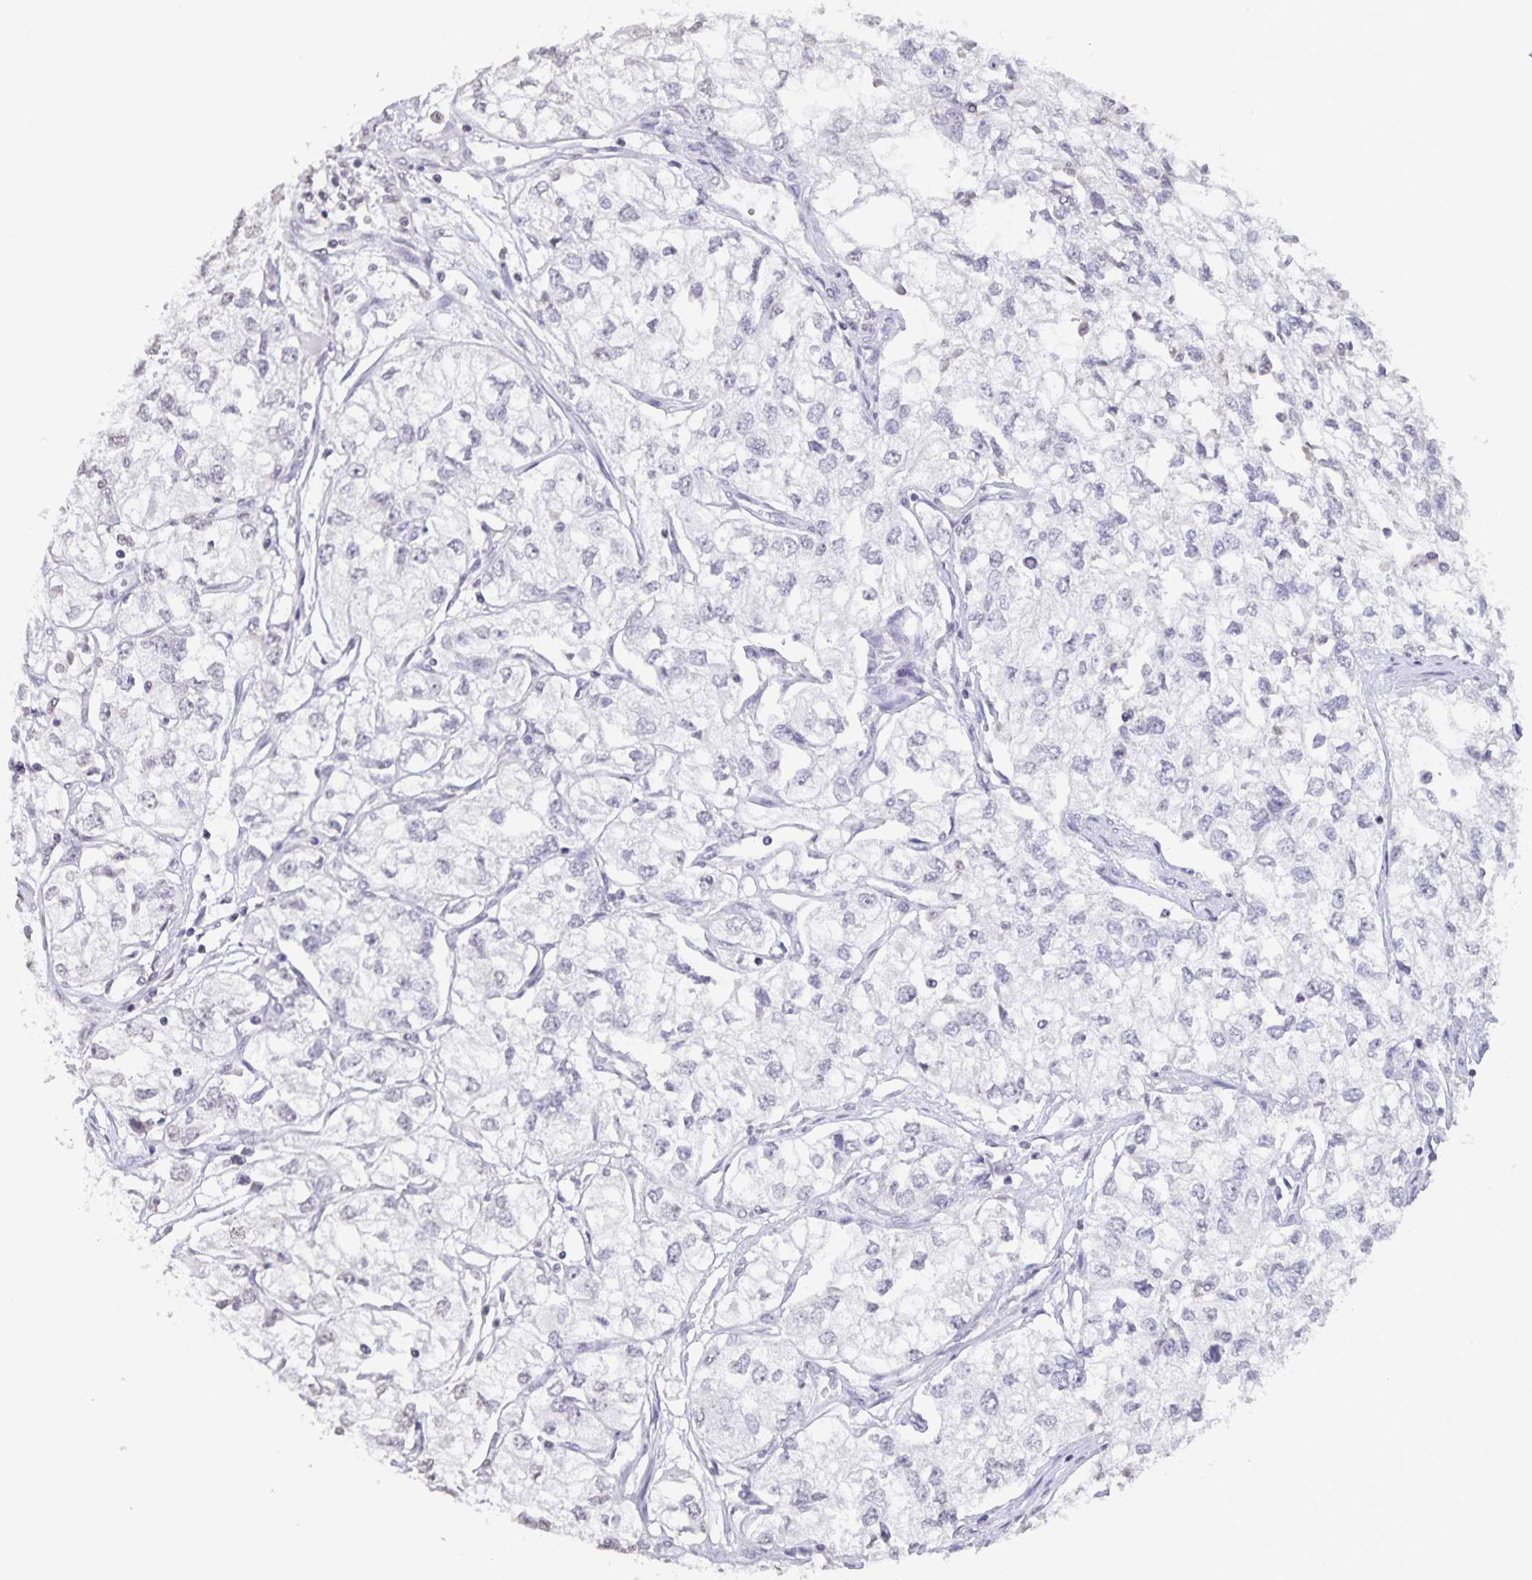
{"staining": {"intensity": "negative", "quantity": "none", "location": "none"}, "tissue": "renal cancer", "cell_type": "Tumor cells", "image_type": "cancer", "snomed": [{"axis": "morphology", "description": "Adenocarcinoma, NOS"}, {"axis": "topography", "description": "Kidney"}], "caption": "IHC photomicrograph of adenocarcinoma (renal) stained for a protein (brown), which exhibits no expression in tumor cells.", "gene": "AQP4", "patient": {"sex": "female", "age": 59}}